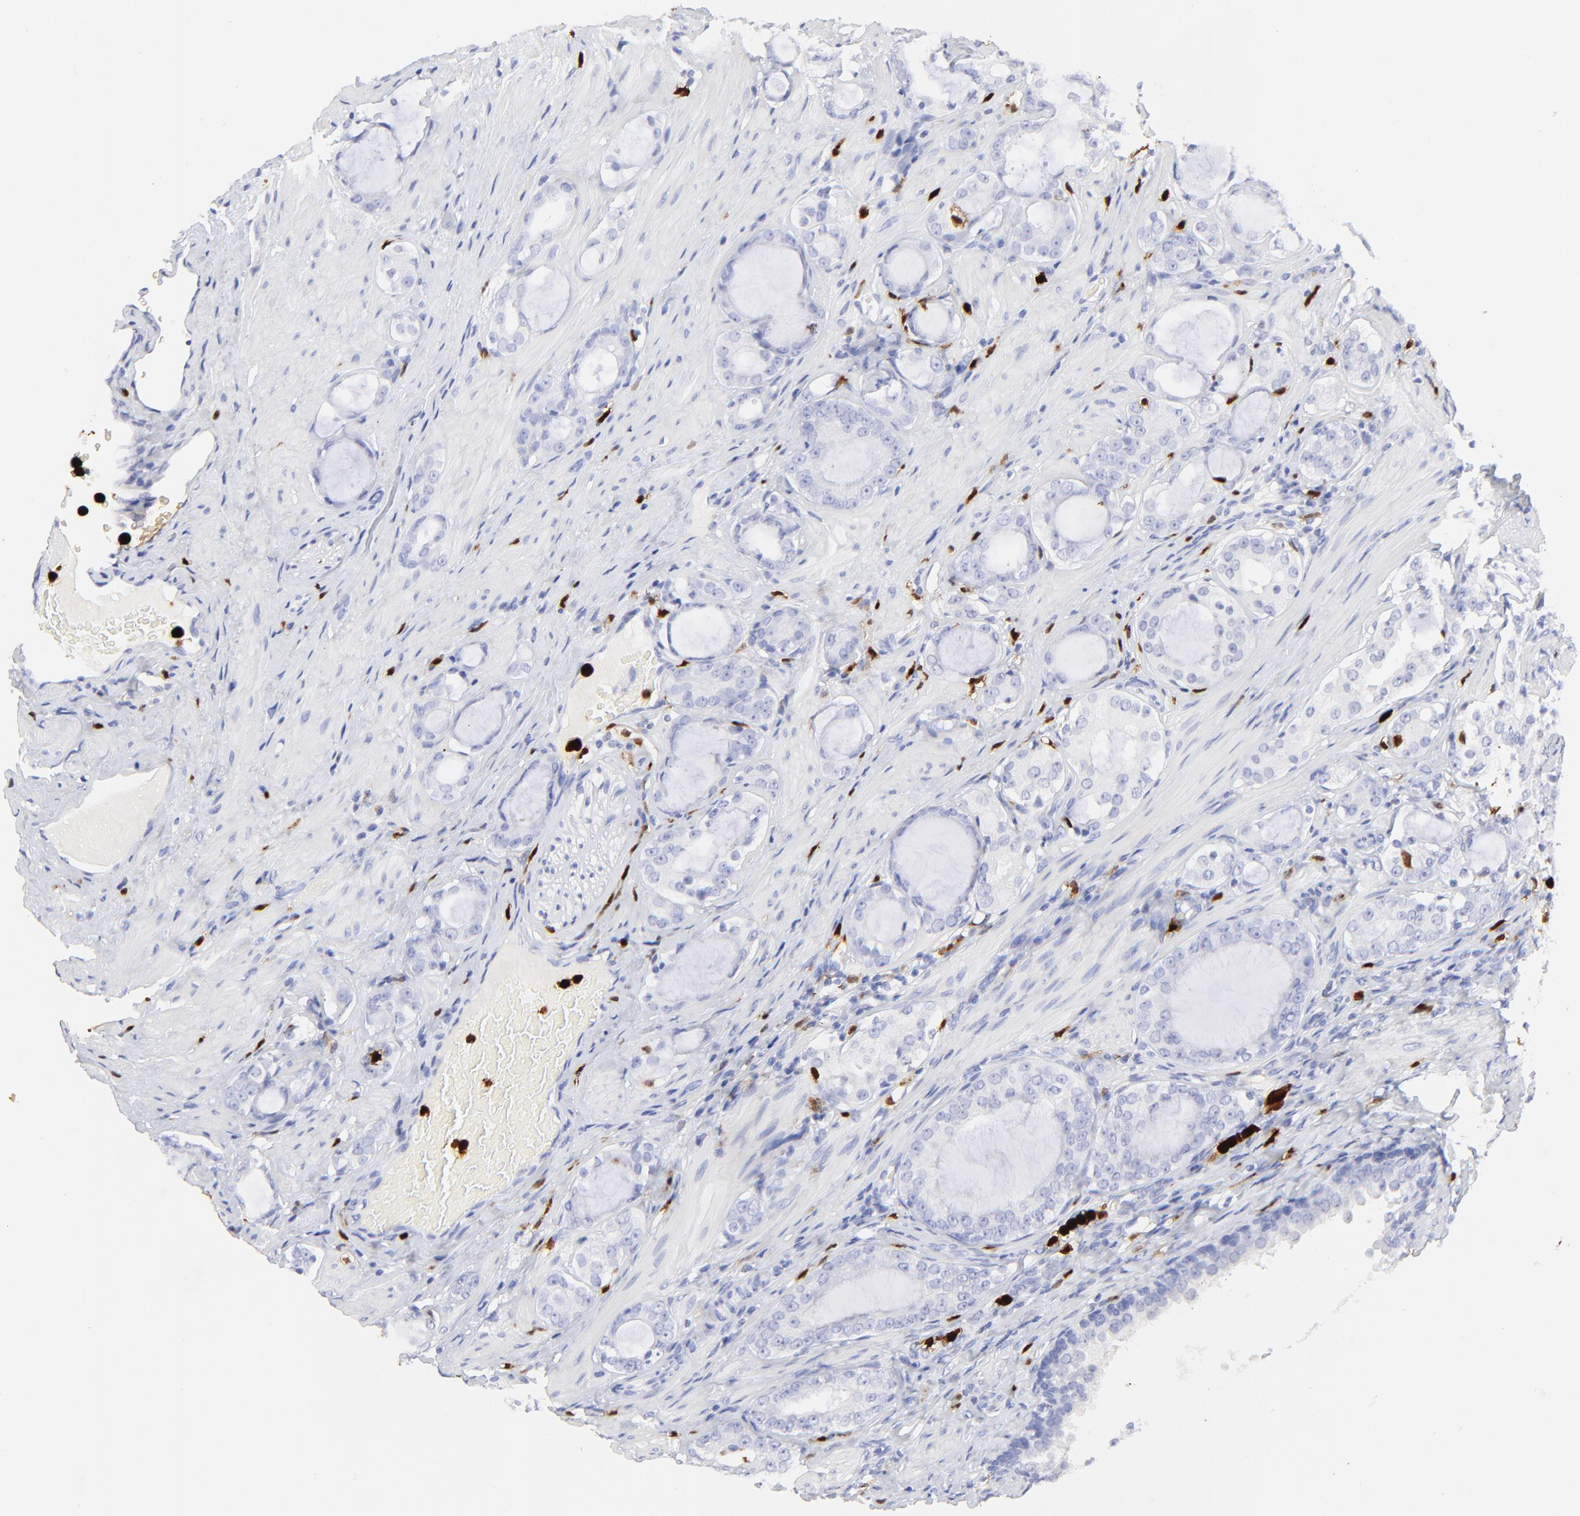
{"staining": {"intensity": "negative", "quantity": "none", "location": "none"}, "tissue": "prostate cancer", "cell_type": "Tumor cells", "image_type": "cancer", "snomed": [{"axis": "morphology", "description": "Adenocarcinoma, Medium grade"}, {"axis": "topography", "description": "Prostate"}], "caption": "Immunohistochemical staining of human adenocarcinoma (medium-grade) (prostate) exhibits no significant expression in tumor cells.", "gene": "S100A12", "patient": {"sex": "male", "age": 73}}